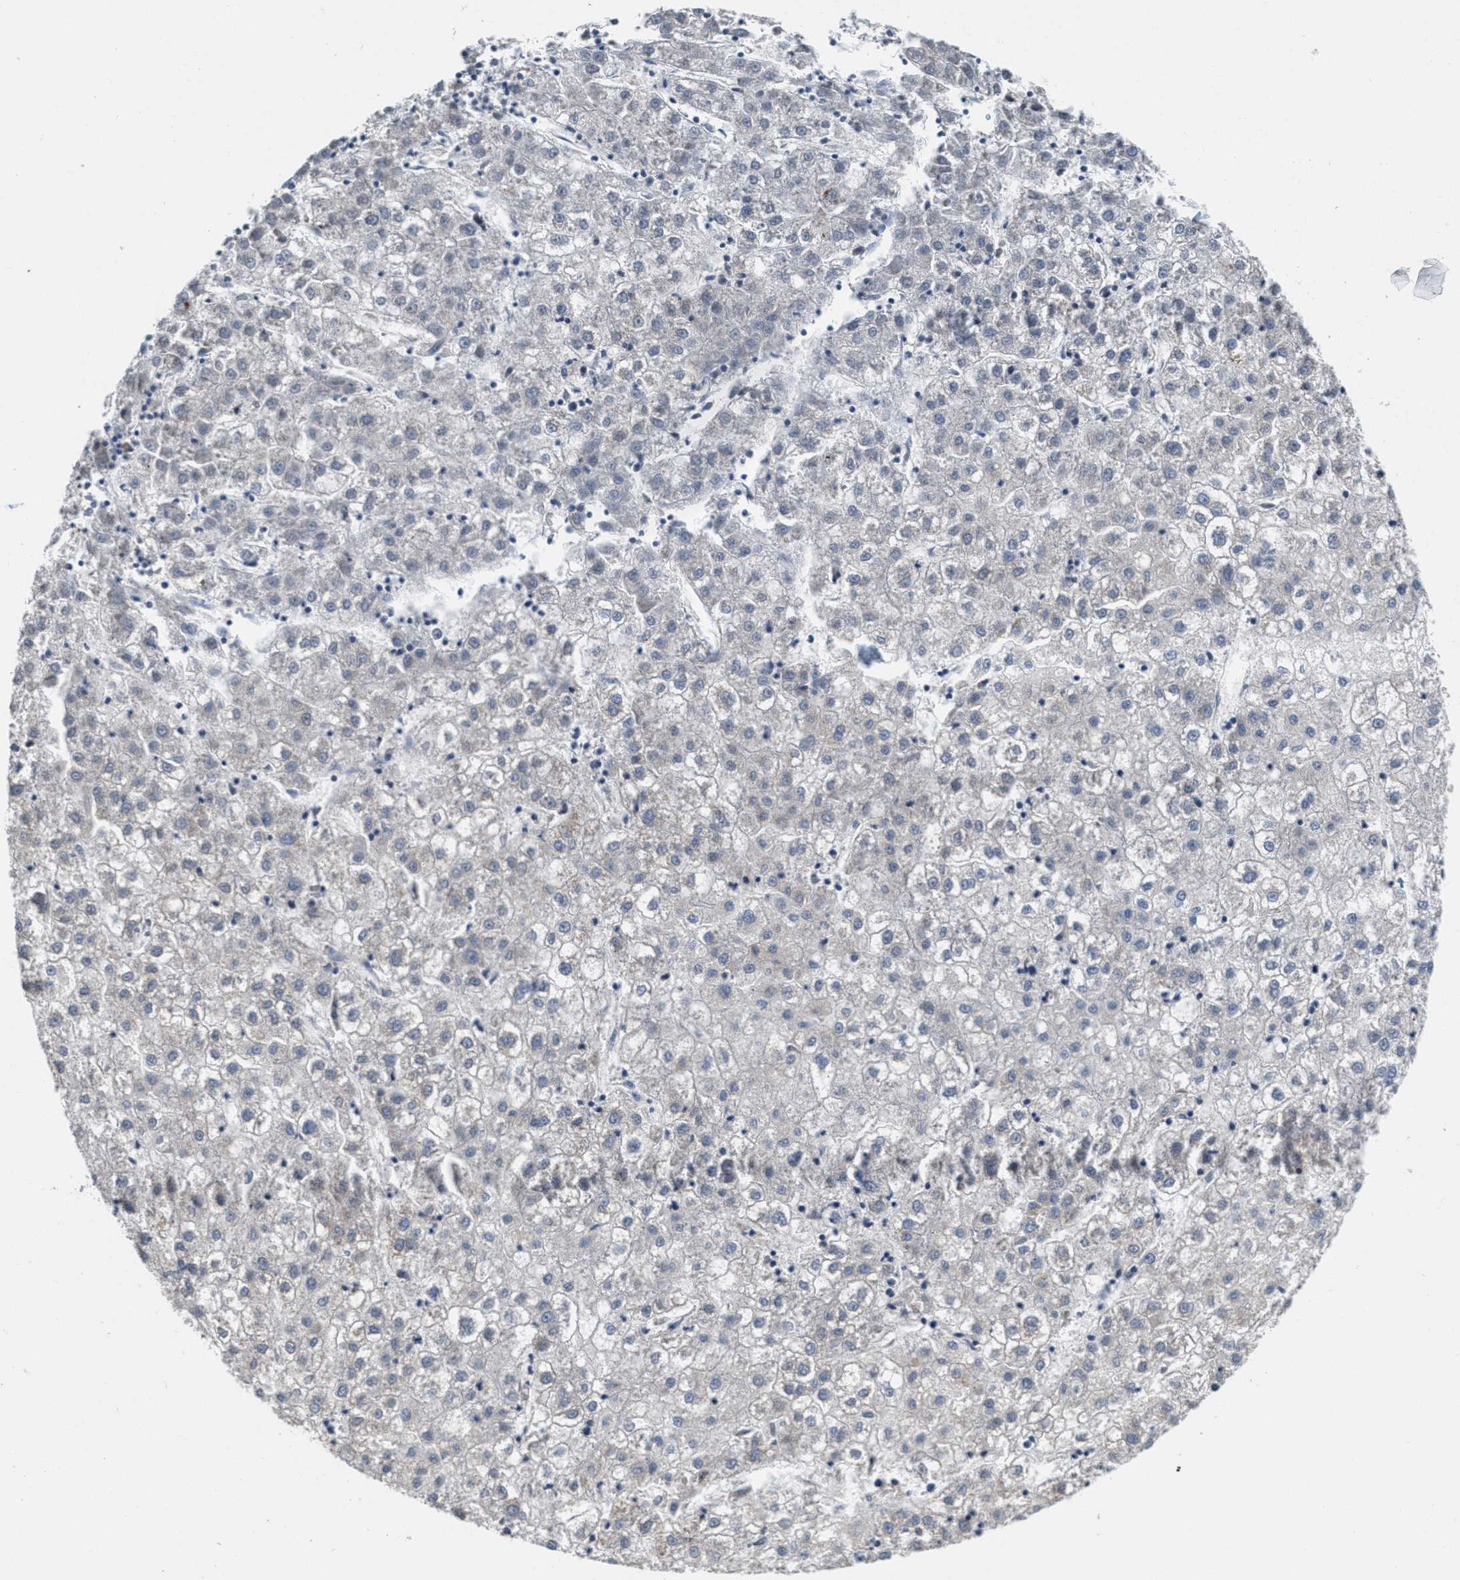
{"staining": {"intensity": "negative", "quantity": "none", "location": "none"}, "tissue": "liver cancer", "cell_type": "Tumor cells", "image_type": "cancer", "snomed": [{"axis": "morphology", "description": "Carcinoma, Hepatocellular, NOS"}, {"axis": "topography", "description": "Liver"}], "caption": "Immunohistochemical staining of human liver cancer (hepatocellular carcinoma) displays no significant staining in tumor cells. The staining was performed using DAB (3,3'-diaminobenzidine) to visualize the protein expression in brown, while the nuclei were stained in blue with hematoxylin (Magnification: 20x).", "gene": "ANGPT1", "patient": {"sex": "male", "age": 72}}